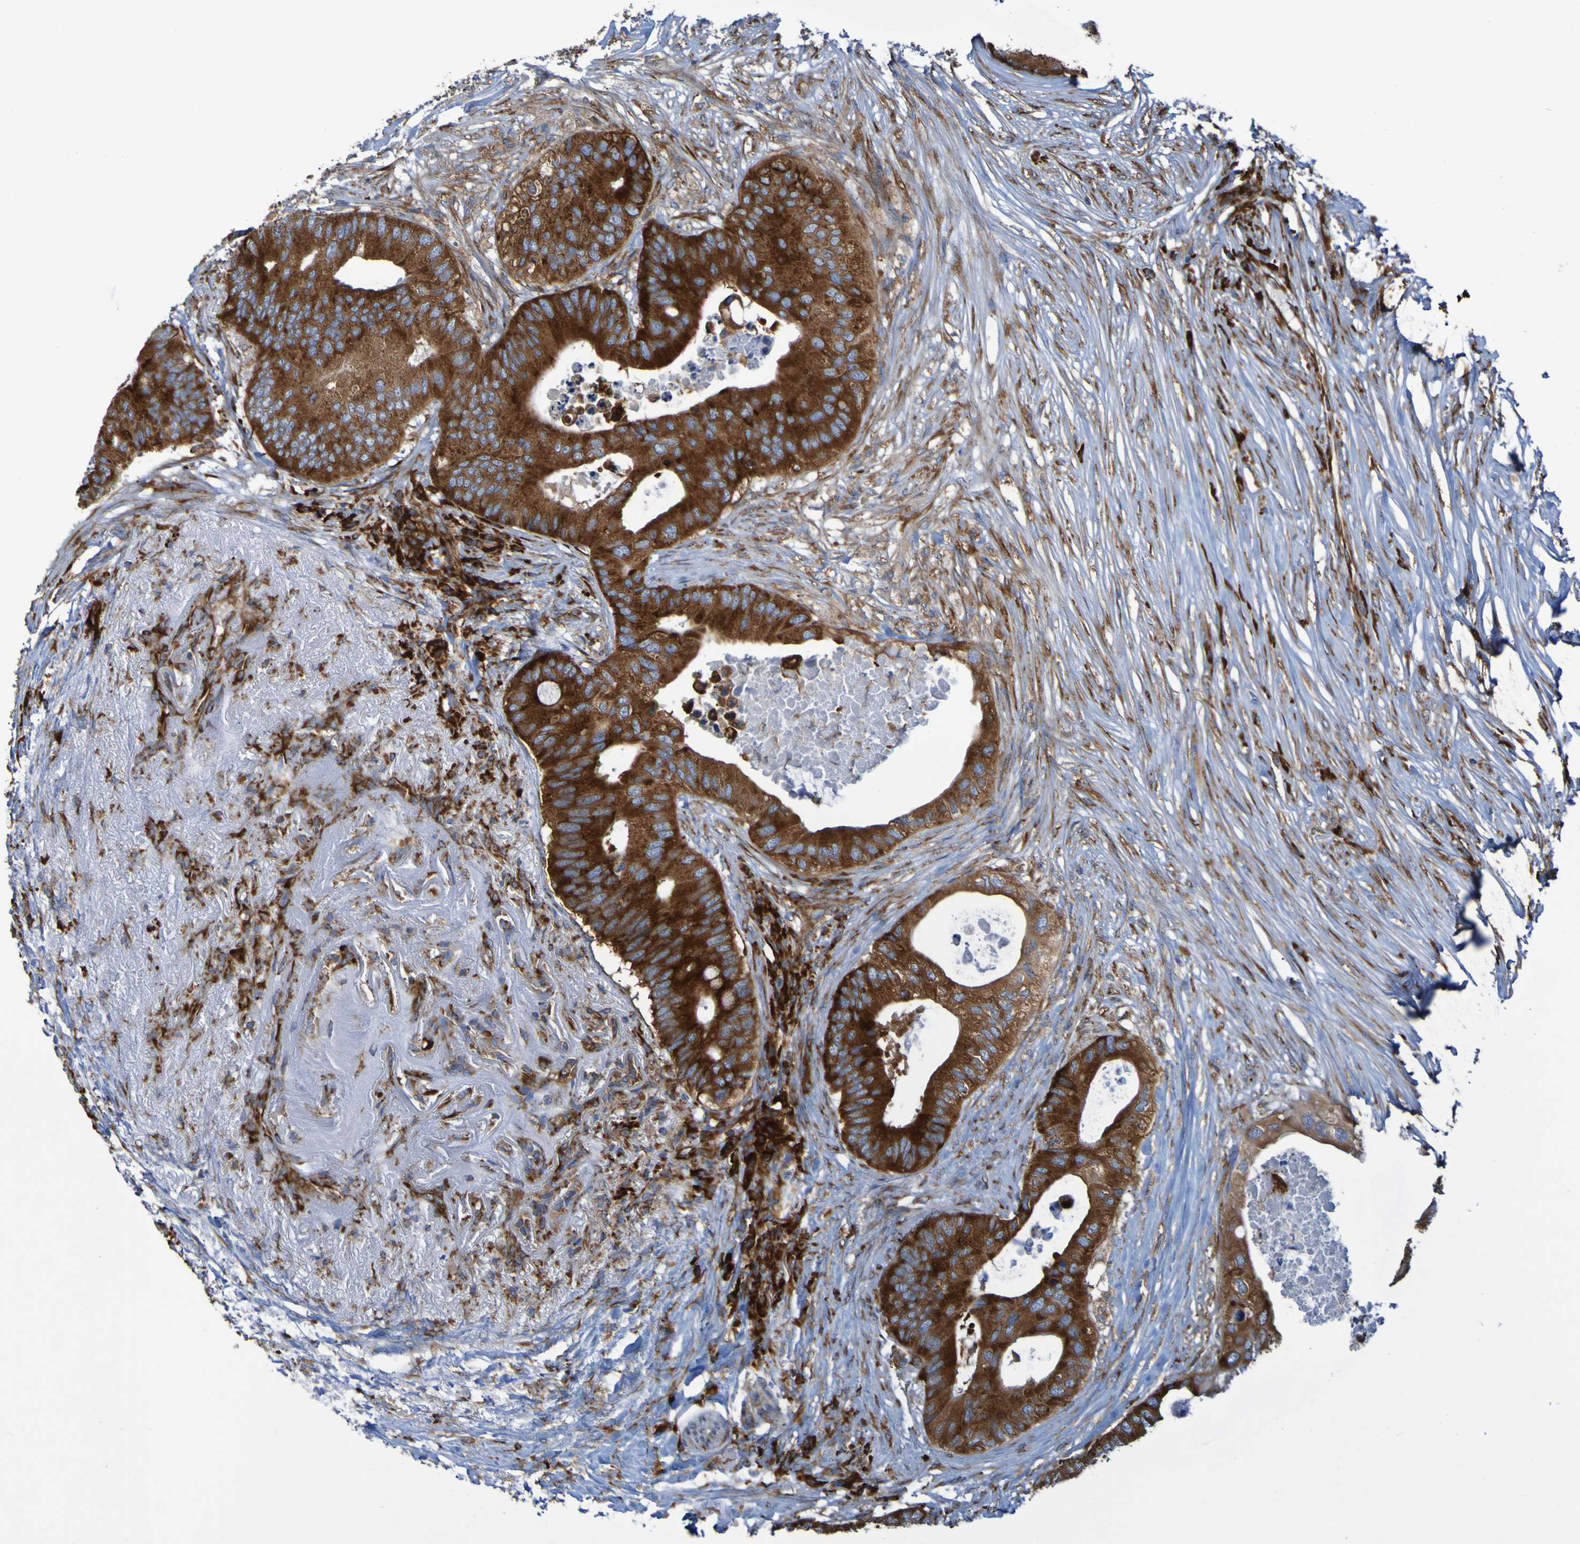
{"staining": {"intensity": "strong", "quantity": ">75%", "location": "cytoplasmic/membranous"}, "tissue": "colorectal cancer", "cell_type": "Tumor cells", "image_type": "cancer", "snomed": [{"axis": "morphology", "description": "Adenocarcinoma, NOS"}, {"axis": "topography", "description": "Colon"}], "caption": "Brown immunohistochemical staining in human colorectal adenocarcinoma shows strong cytoplasmic/membranous positivity in about >75% of tumor cells. Ihc stains the protein in brown and the nuclei are stained blue.", "gene": "RPL10", "patient": {"sex": "male", "age": 71}}